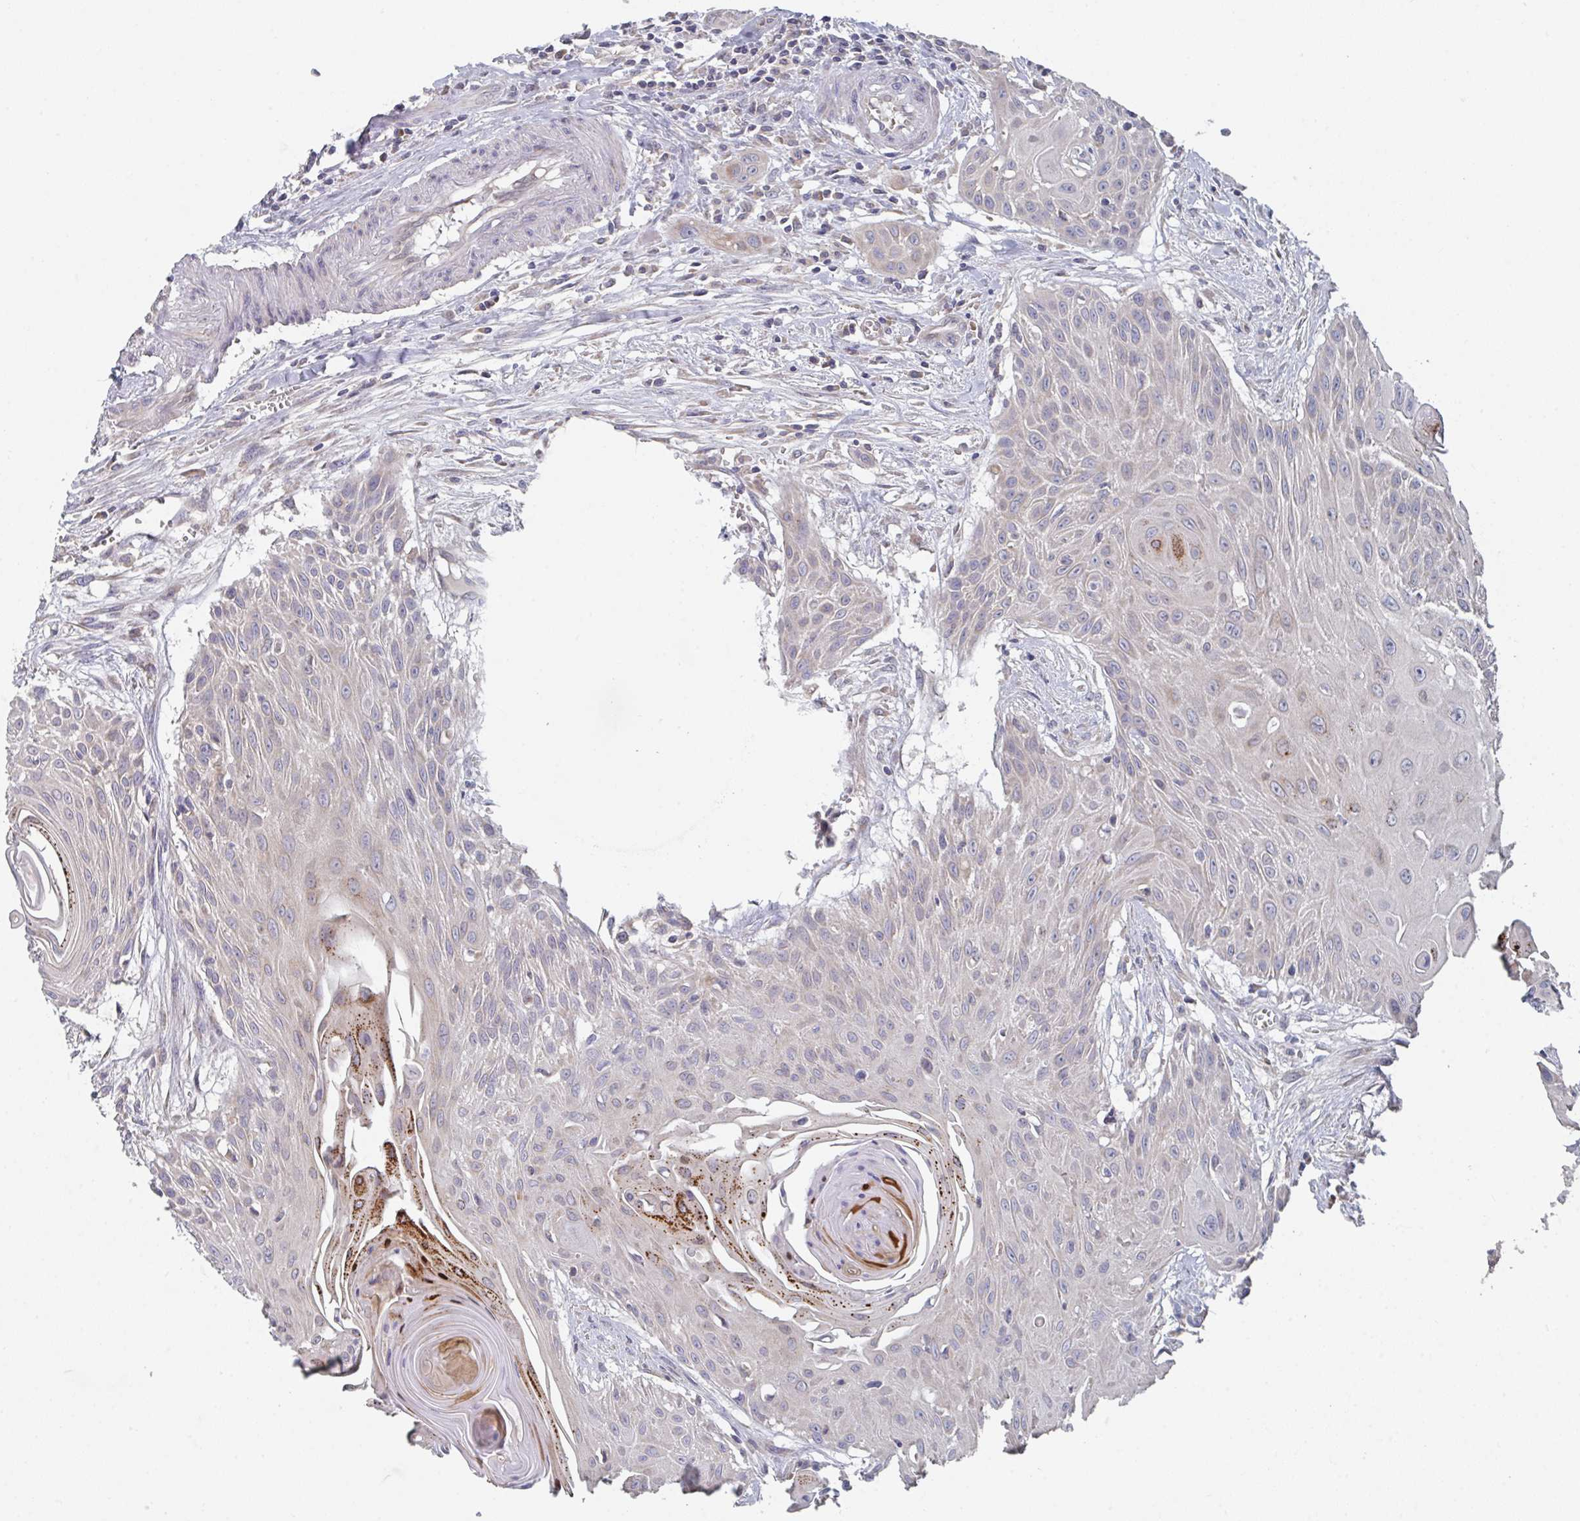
{"staining": {"intensity": "negative", "quantity": "none", "location": "none"}, "tissue": "head and neck cancer", "cell_type": "Tumor cells", "image_type": "cancer", "snomed": [{"axis": "morphology", "description": "Squamous cell carcinoma, NOS"}, {"axis": "topography", "description": "Lymph node"}, {"axis": "topography", "description": "Salivary gland"}, {"axis": "topography", "description": "Head-Neck"}], "caption": "Protein analysis of head and neck cancer displays no significant staining in tumor cells.", "gene": "ELOVL1", "patient": {"sex": "female", "age": 74}}